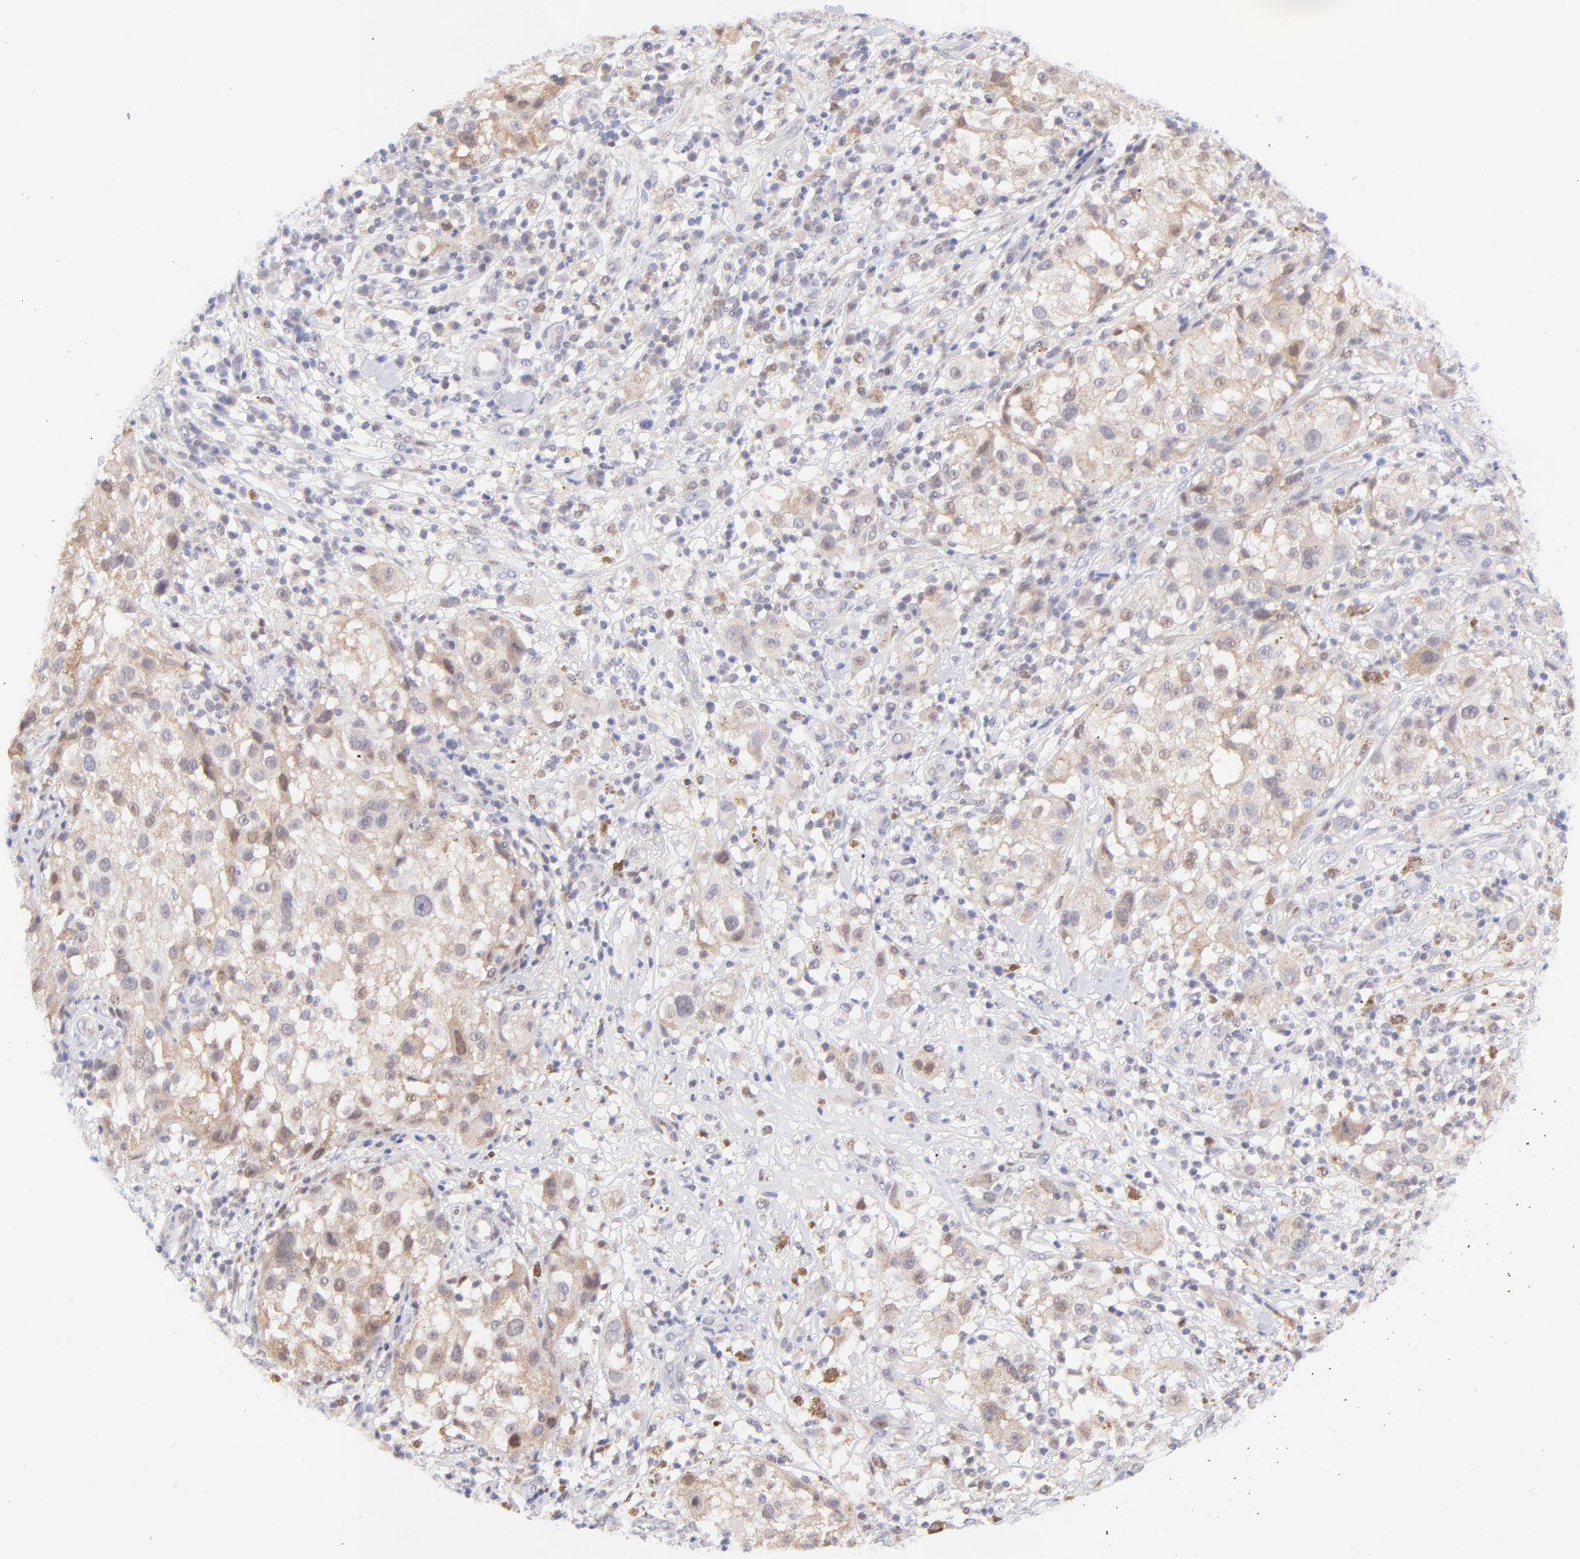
{"staining": {"intensity": "weak", "quantity": "<25%", "location": "cytoplasmic/membranous,nuclear"}, "tissue": "melanoma", "cell_type": "Tumor cells", "image_type": "cancer", "snomed": [{"axis": "morphology", "description": "Necrosis, NOS"}, {"axis": "morphology", "description": "Malignant melanoma, NOS"}, {"axis": "topography", "description": "Skin"}], "caption": "Protein analysis of malignant melanoma shows no significant positivity in tumor cells.", "gene": "PBDC1", "patient": {"sex": "female", "age": 87}}